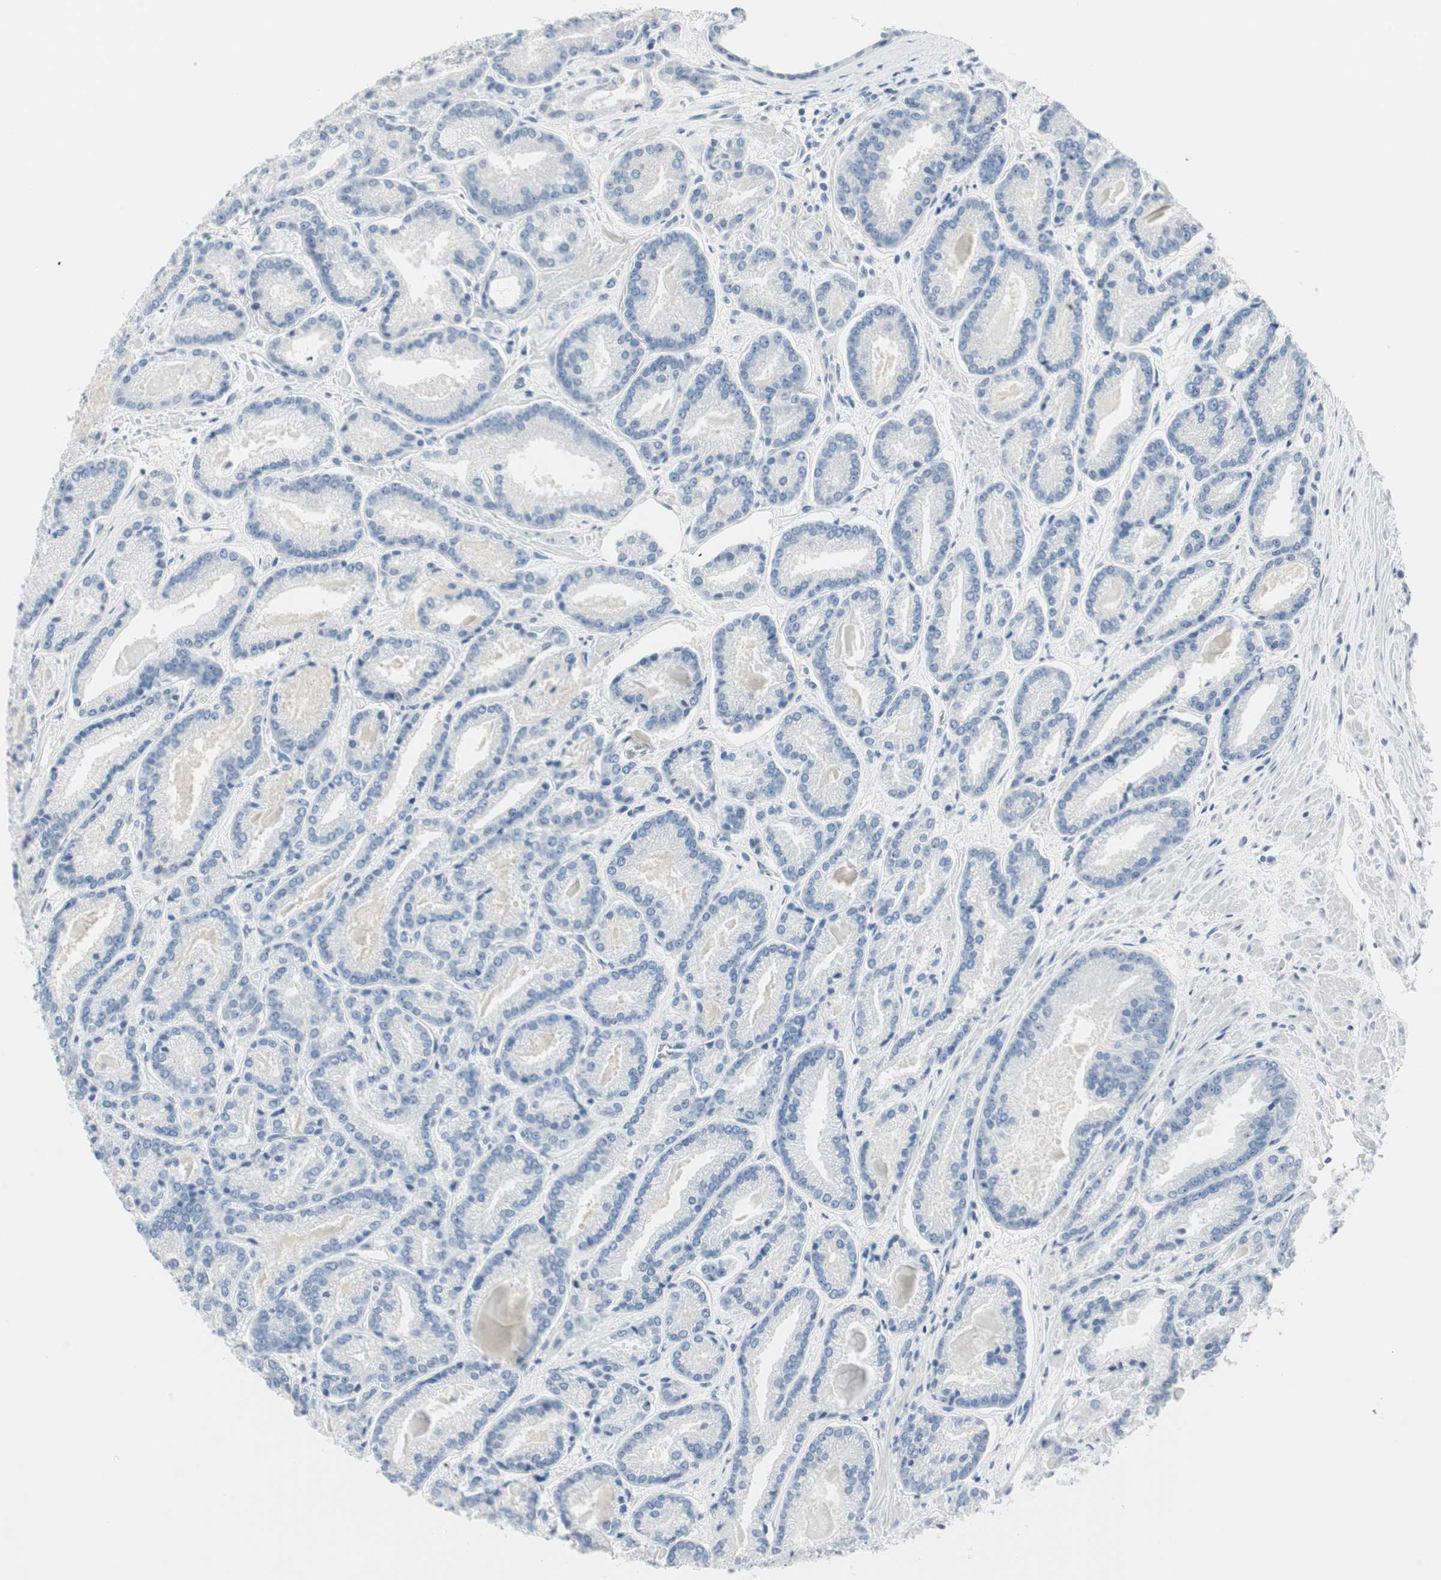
{"staining": {"intensity": "negative", "quantity": "none", "location": "none"}, "tissue": "prostate cancer", "cell_type": "Tumor cells", "image_type": "cancer", "snomed": [{"axis": "morphology", "description": "Adenocarcinoma, Low grade"}, {"axis": "topography", "description": "Prostate"}], "caption": "Histopathology image shows no significant protein positivity in tumor cells of prostate cancer (low-grade adenocarcinoma). Brightfield microscopy of immunohistochemistry (IHC) stained with DAB (brown) and hematoxylin (blue), captured at high magnification.", "gene": "MLLT10", "patient": {"sex": "male", "age": 59}}